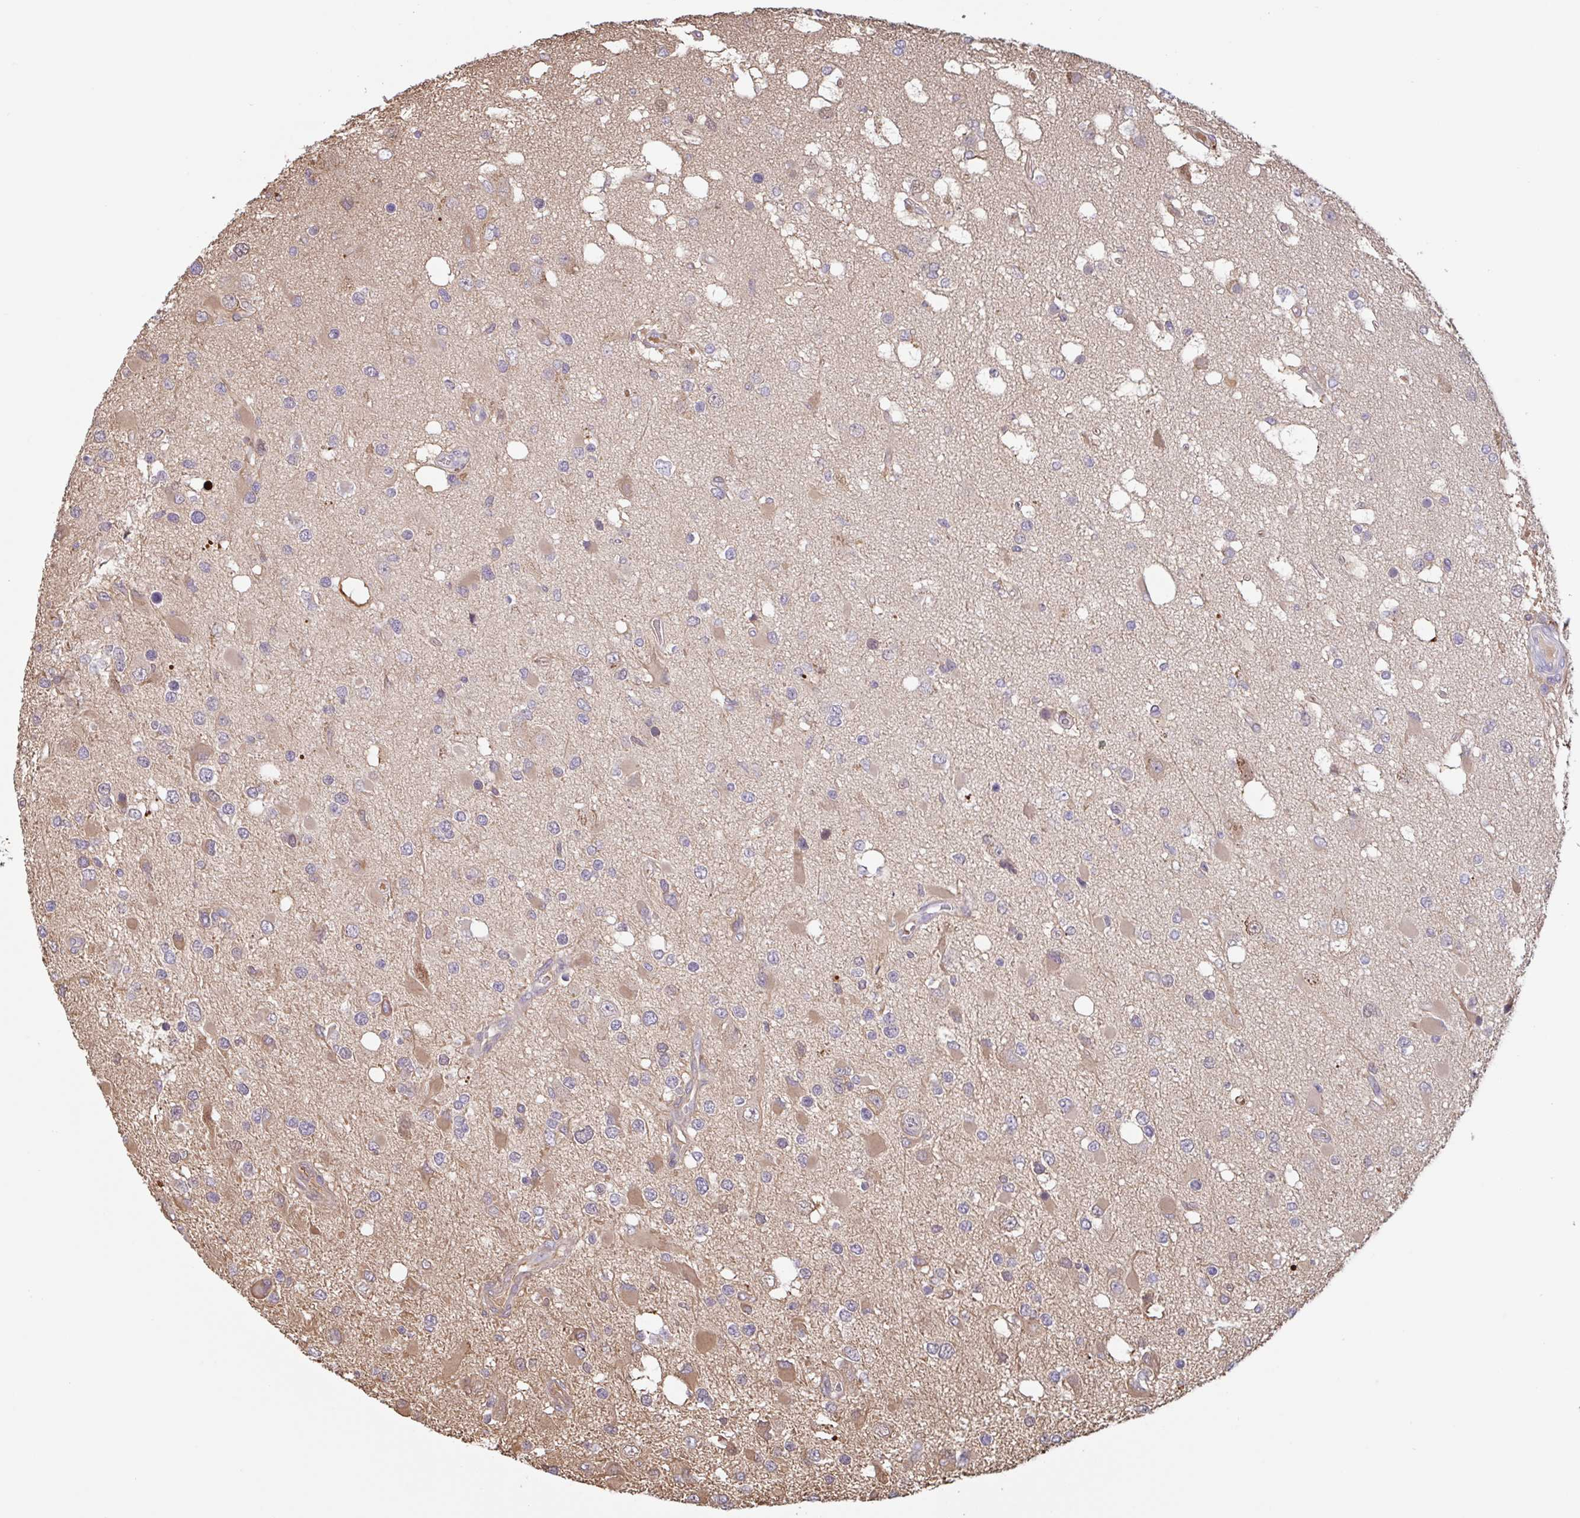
{"staining": {"intensity": "negative", "quantity": "none", "location": "none"}, "tissue": "glioma", "cell_type": "Tumor cells", "image_type": "cancer", "snomed": [{"axis": "morphology", "description": "Glioma, malignant, High grade"}, {"axis": "topography", "description": "Brain"}], "caption": "Immunohistochemistry image of neoplastic tissue: glioma stained with DAB (3,3'-diaminobenzidine) displays no significant protein positivity in tumor cells. (DAB (3,3'-diaminobenzidine) IHC visualized using brightfield microscopy, high magnification).", "gene": "OTOP2", "patient": {"sex": "male", "age": 53}}